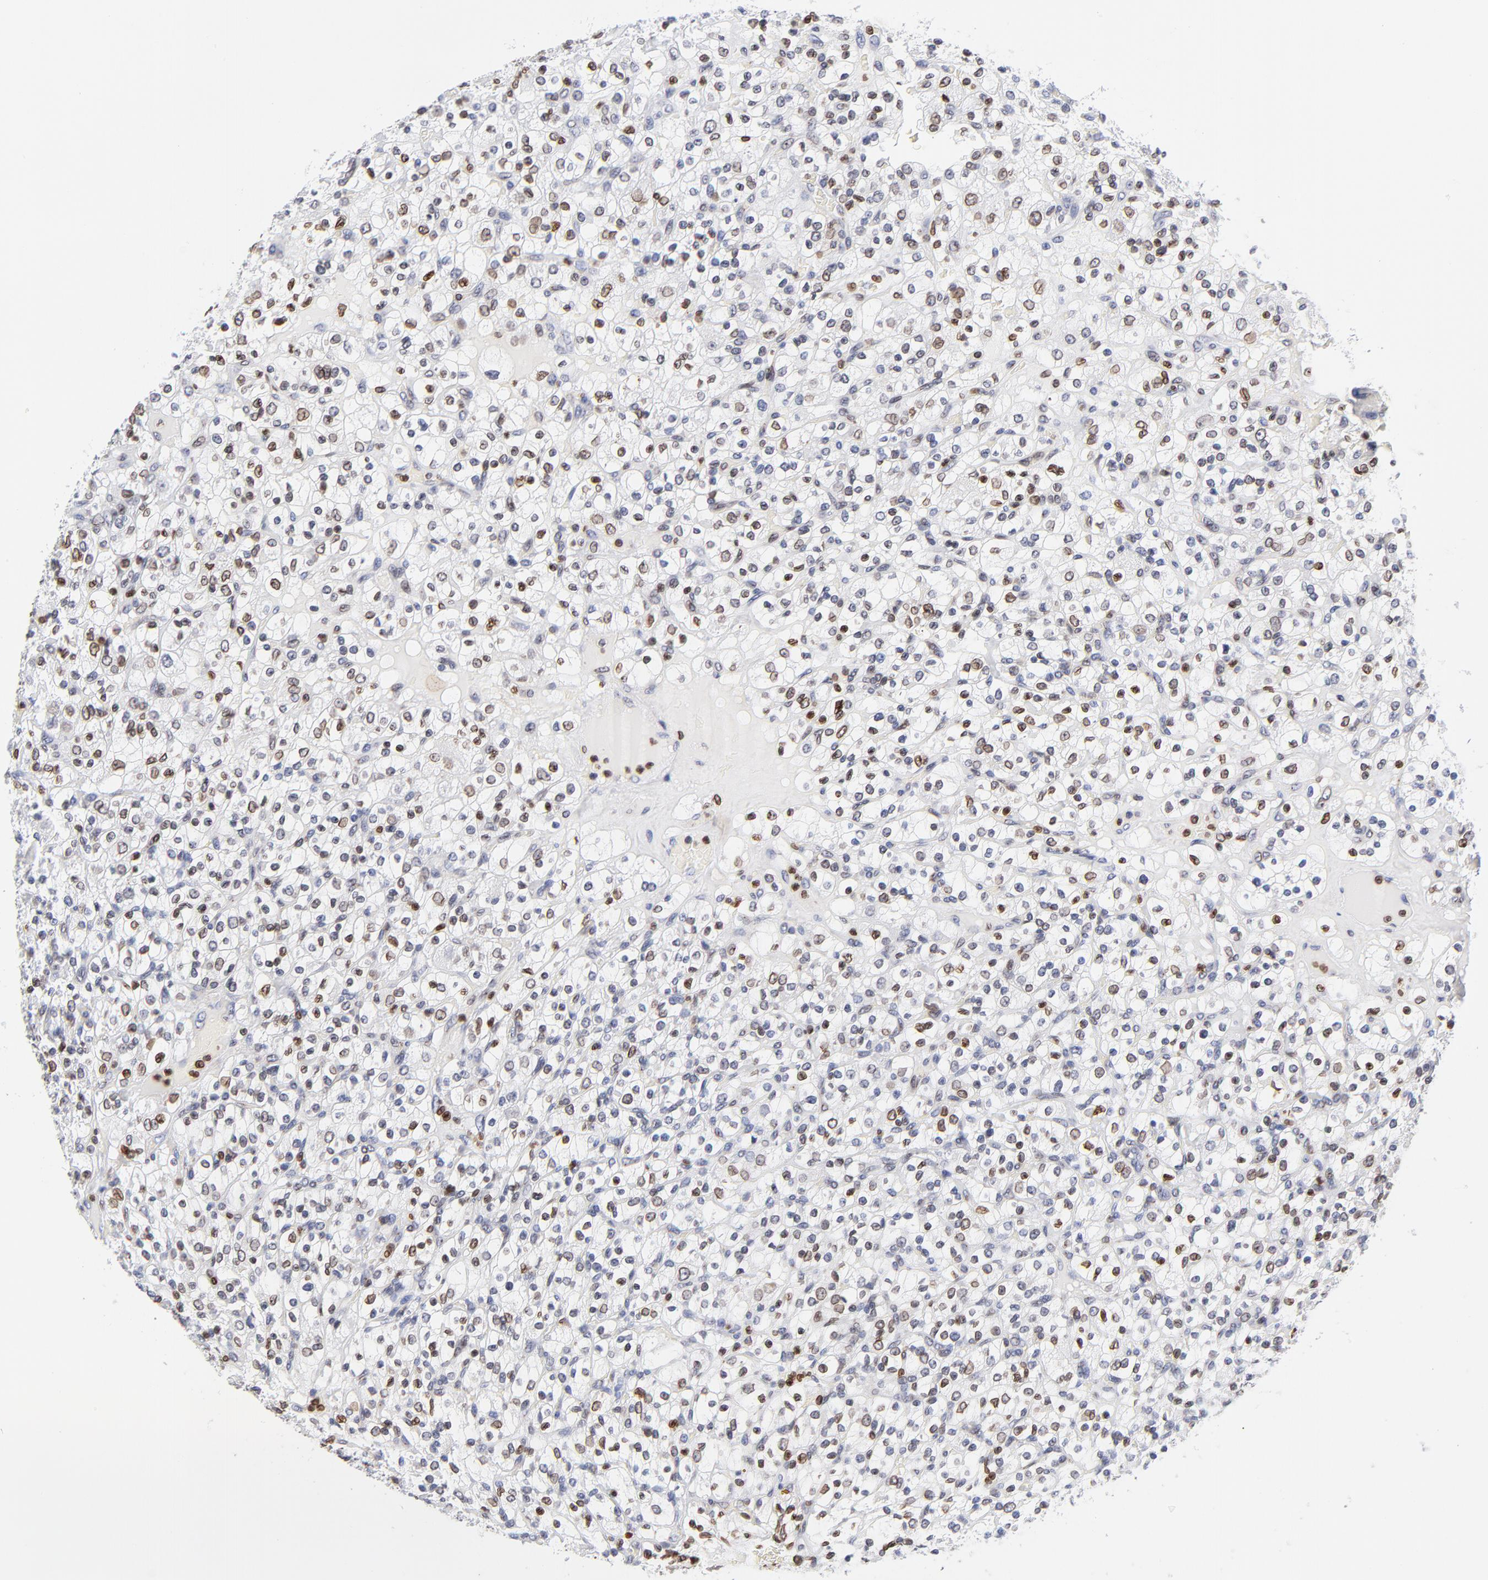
{"staining": {"intensity": "moderate", "quantity": "<25%", "location": "cytoplasmic/membranous,nuclear"}, "tissue": "renal cancer", "cell_type": "Tumor cells", "image_type": "cancer", "snomed": [{"axis": "morphology", "description": "Normal tissue, NOS"}, {"axis": "morphology", "description": "Adenocarcinoma, NOS"}, {"axis": "topography", "description": "Kidney"}], "caption": "About <25% of tumor cells in human renal adenocarcinoma demonstrate moderate cytoplasmic/membranous and nuclear protein staining as visualized by brown immunohistochemical staining.", "gene": "THAP7", "patient": {"sex": "female", "age": 72}}